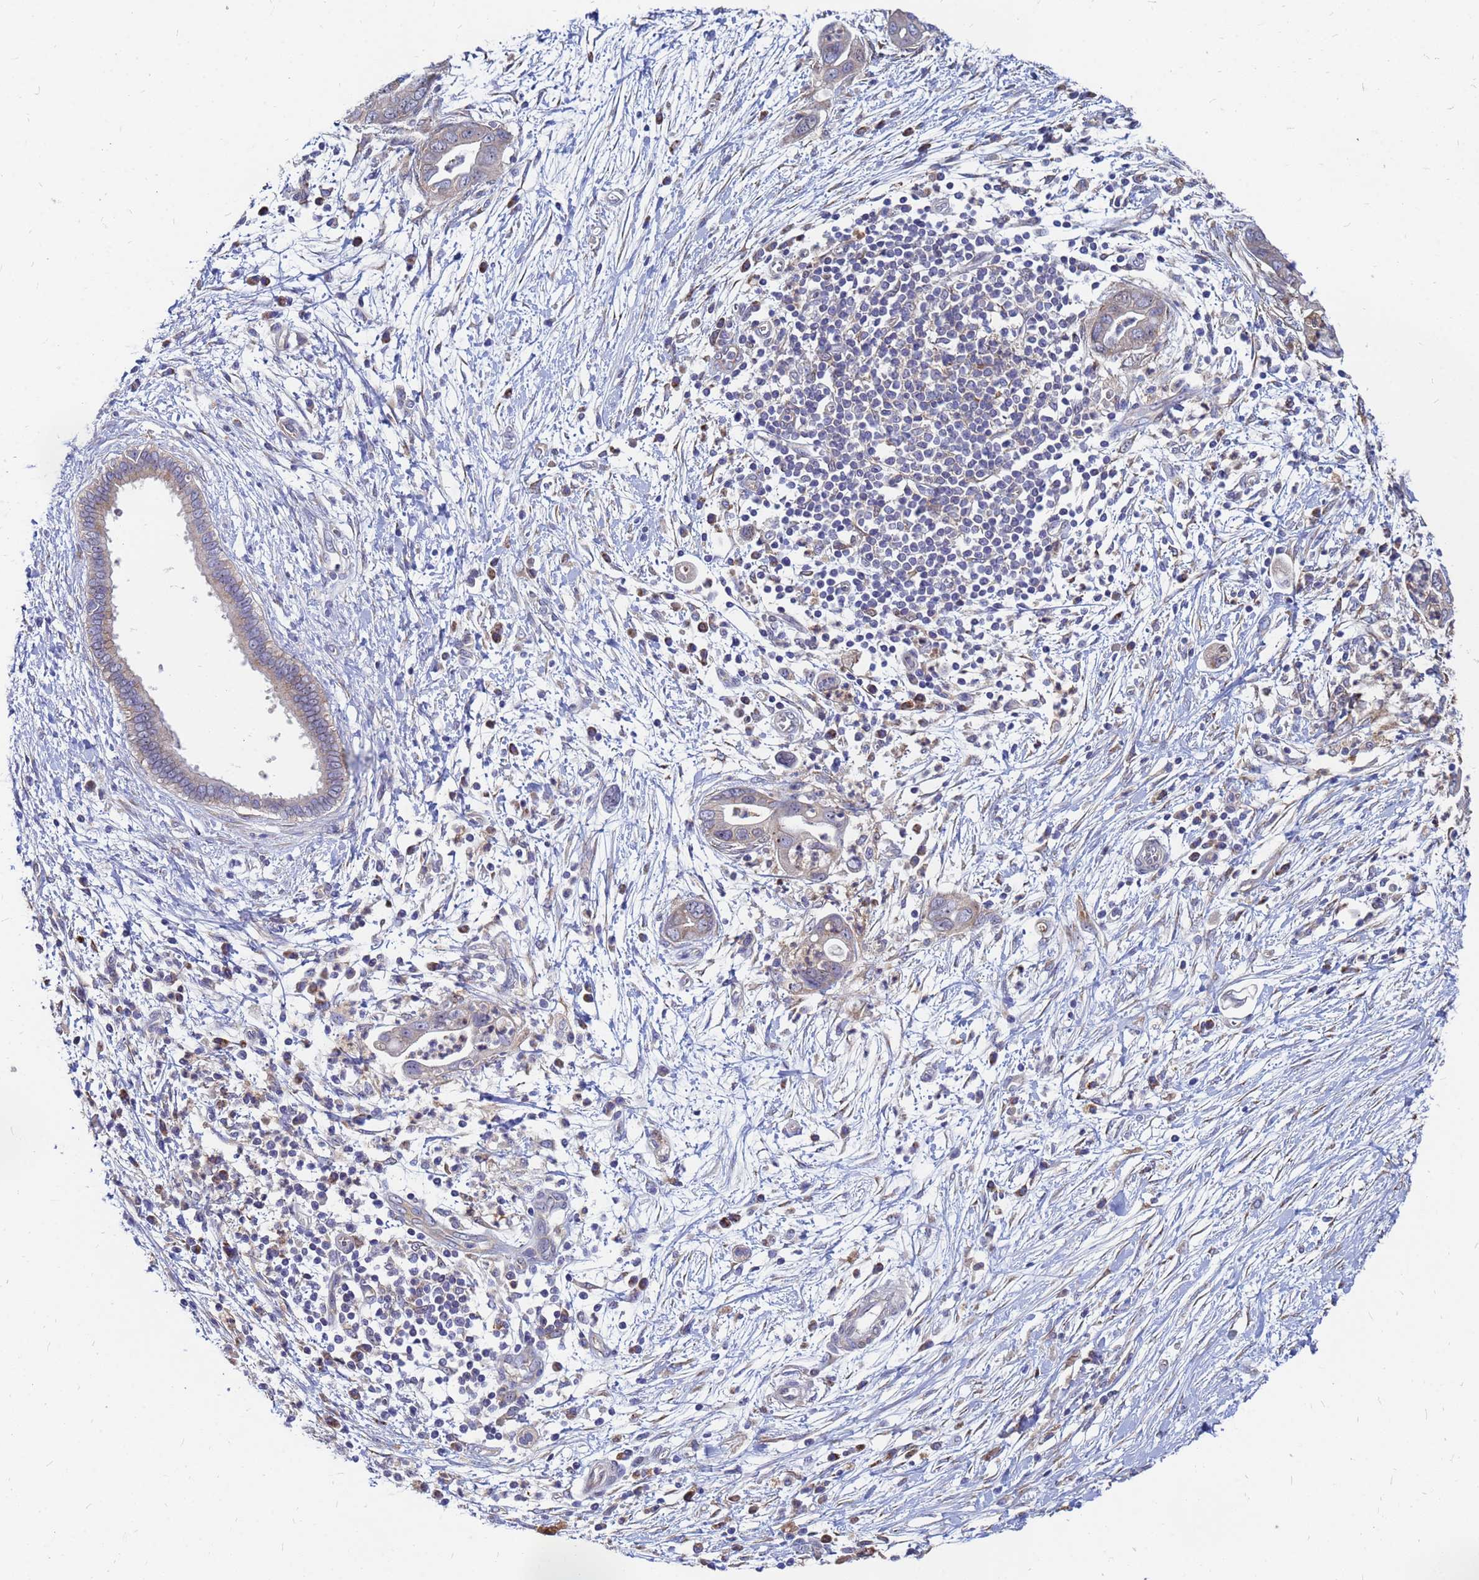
{"staining": {"intensity": "weak", "quantity": "<25%", "location": "cytoplasmic/membranous"}, "tissue": "pancreatic cancer", "cell_type": "Tumor cells", "image_type": "cancer", "snomed": [{"axis": "morphology", "description": "Adenocarcinoma, NOS"}, {"axis": "topography", "description": "Pancreas"}], "caption": "Tumor cells show no significant staining in pancreatic cancer. (Brightfield microscopy of DAB IHC at high magnification).", "gene": "MOB2", "patient": {"sex": "male", "age": 75}}